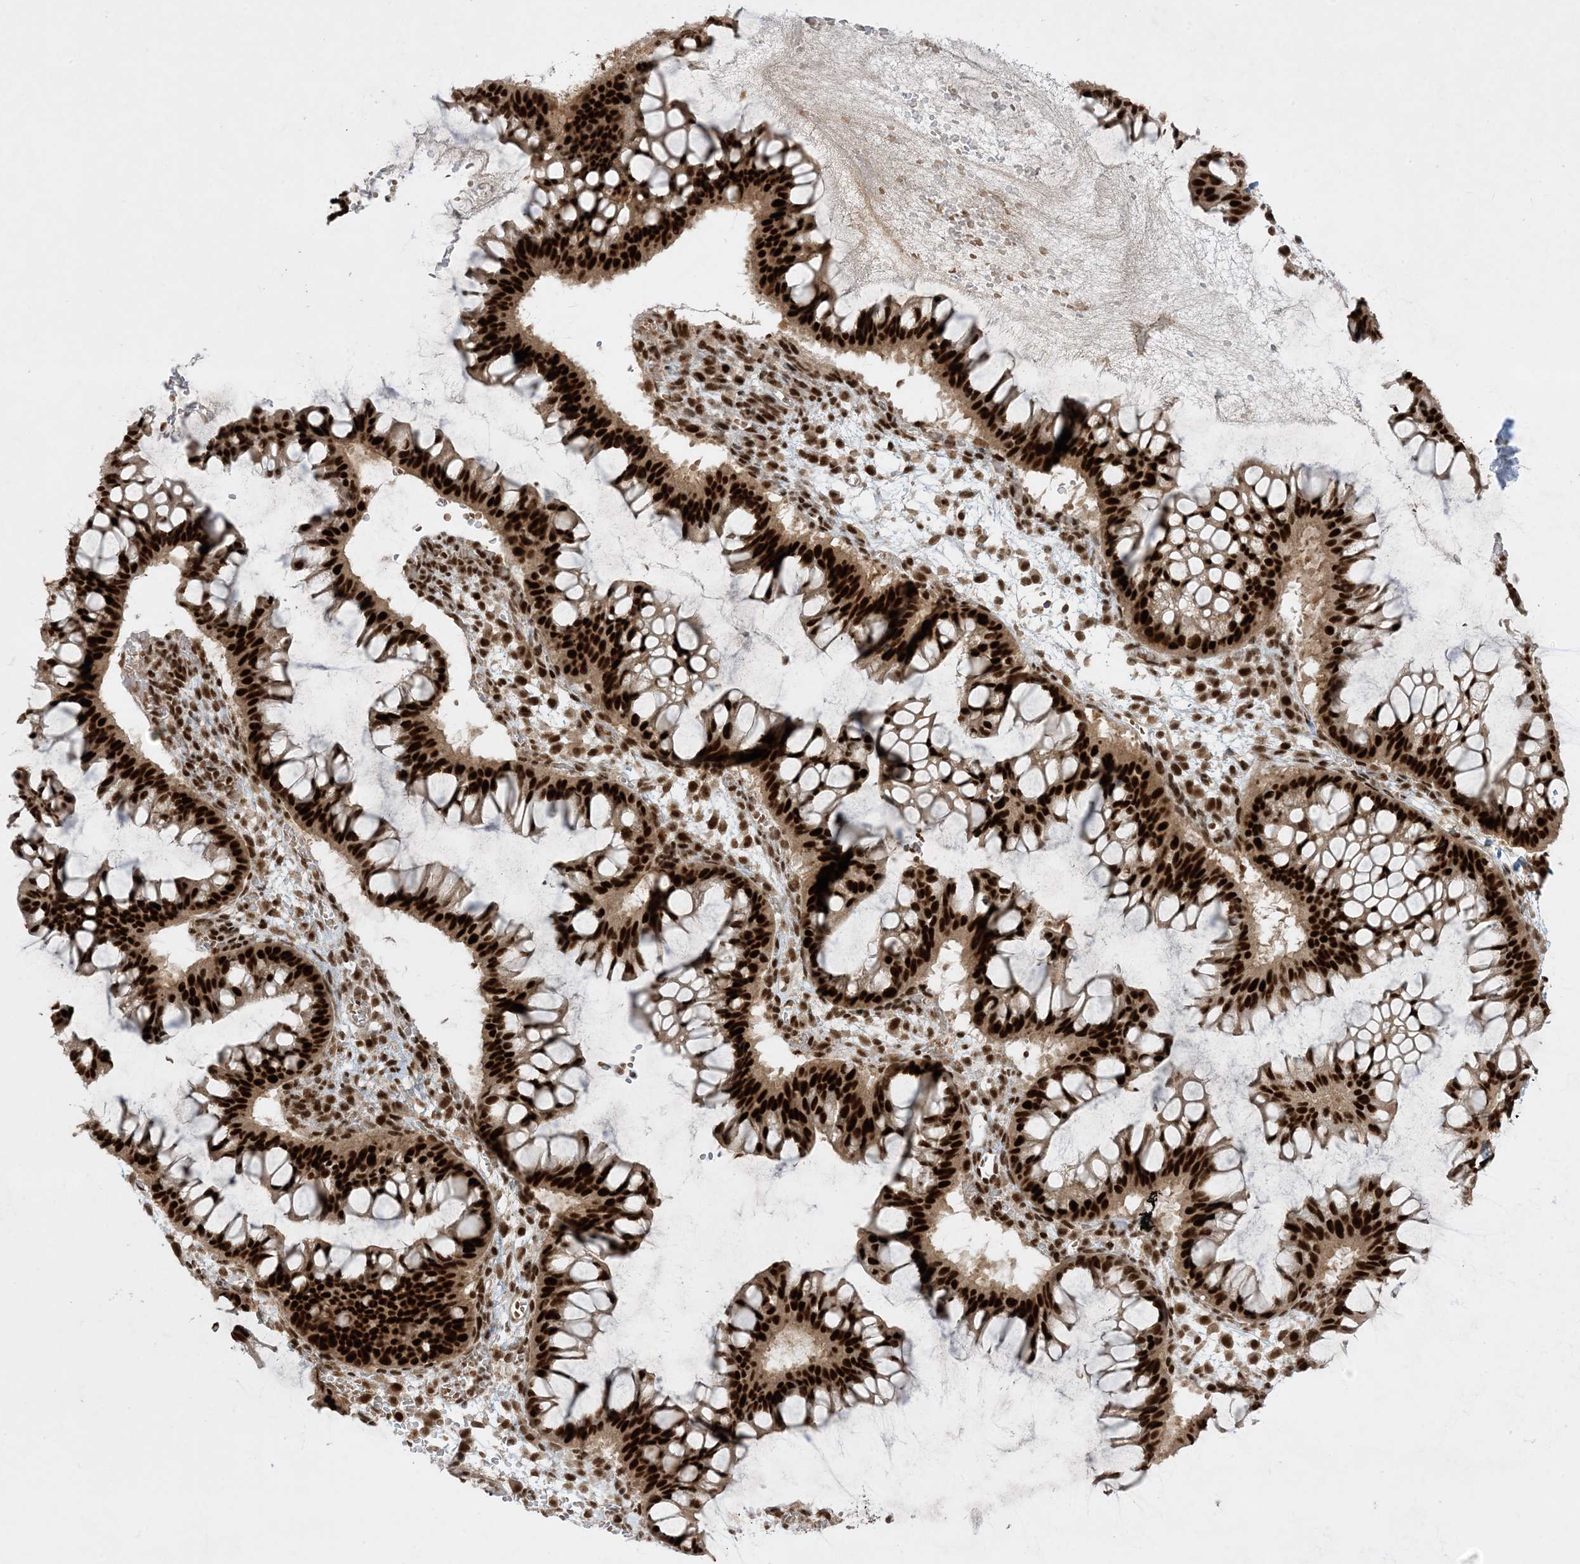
{"staining": {"intensity": "strong", "quantity": ">75%", "location": "nuclear"}, "tissue": "ovarian cancer", "cell_type": "Tumor cells", "image_type": "cancer", "snomed": [{"axis": "morphology", "description": "Cystadenocarcinoma, mucinous, NOS"}, {"axis": "topography", "description": "Ovary"}], "caption": "Immunohistochemistry (IHC) (DAB) staining of ovarian cancer exhibits strong nuclear protein expression in about >75% of tumor cells.", "gene": "PPIL2", "patient": {"sex": "female", "age": 73}}